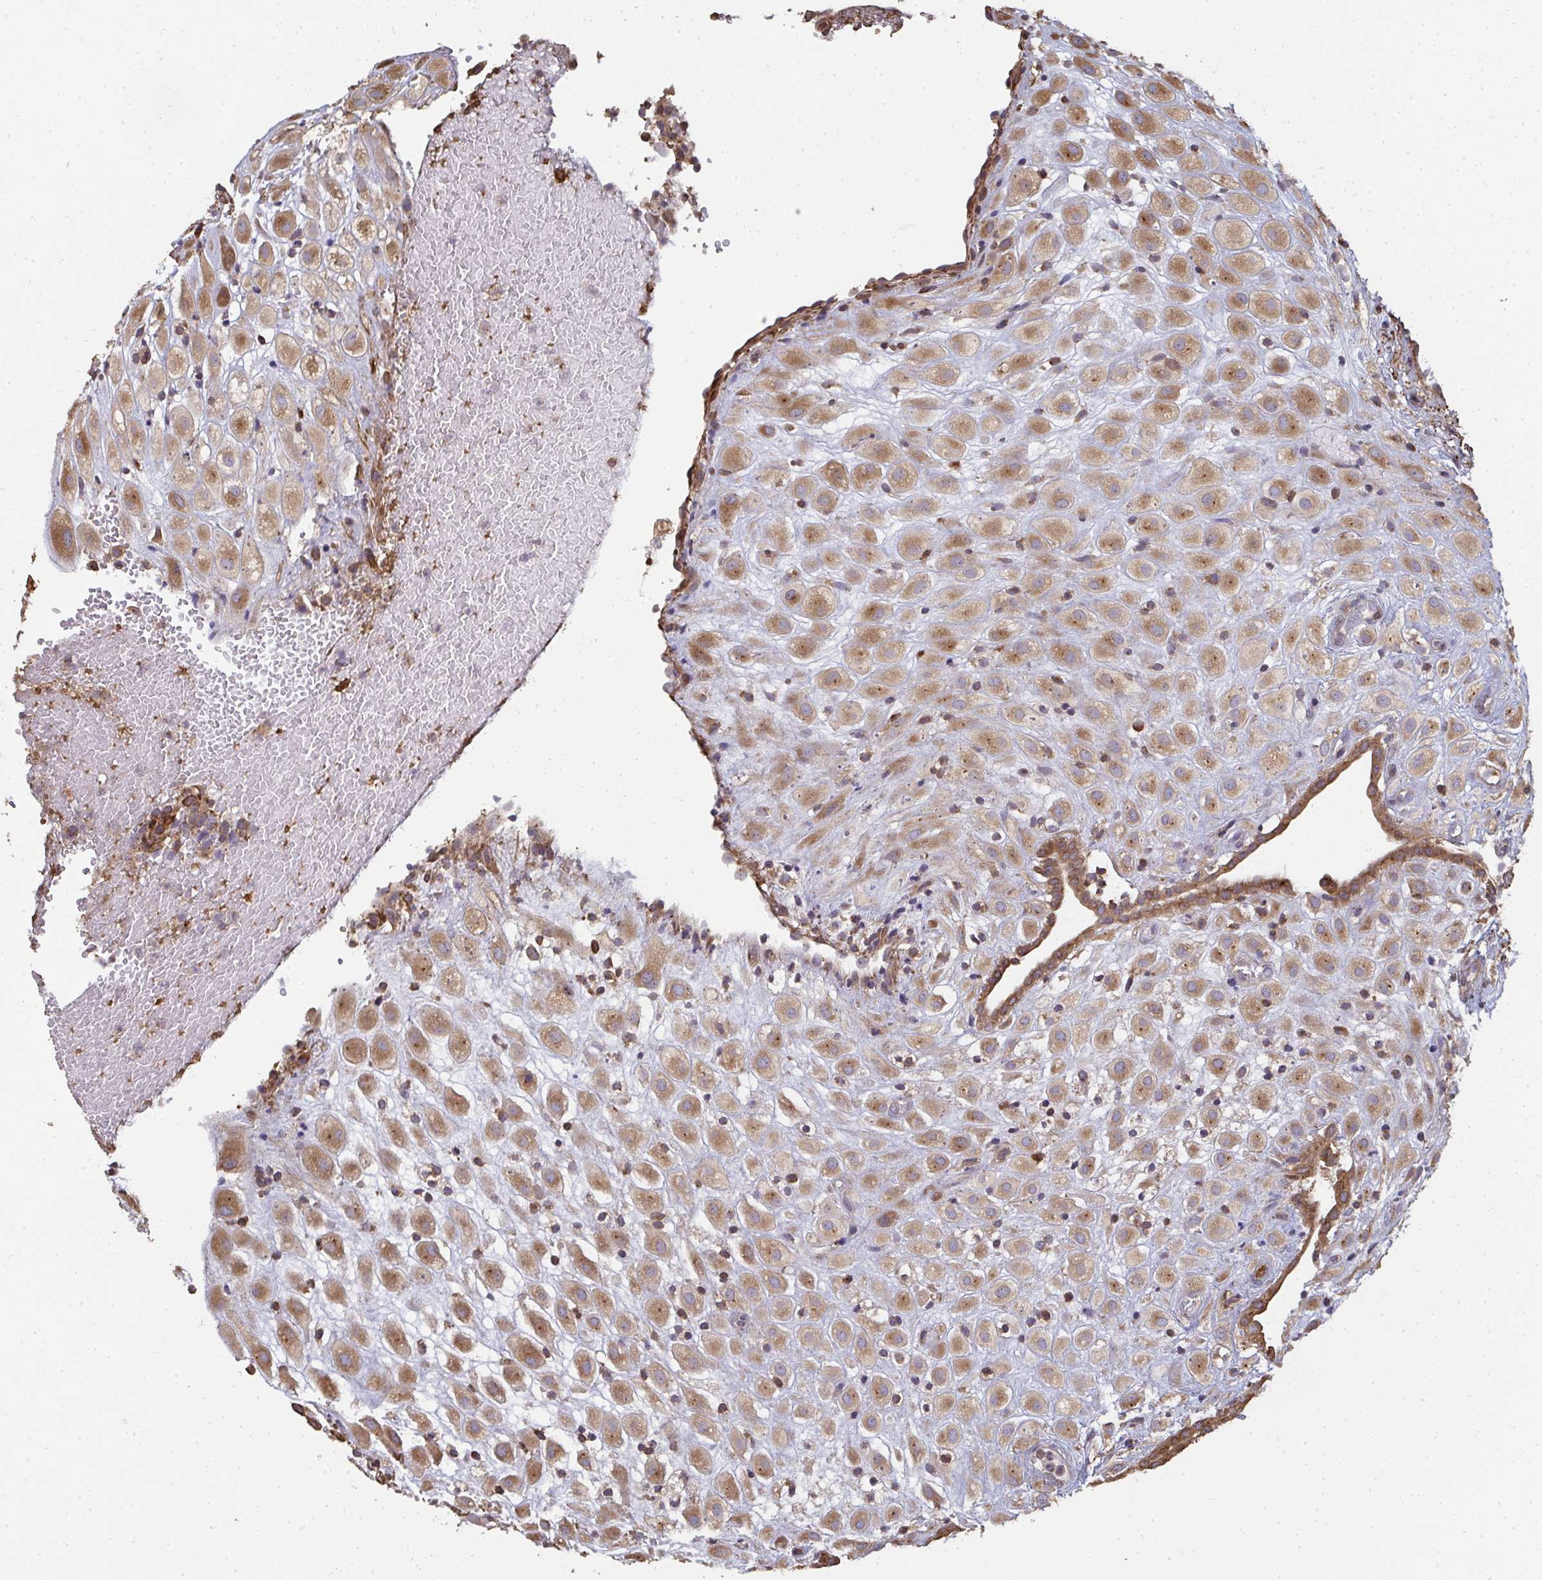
{"staining": {"intensity": "moderate", "quantity": ">75%", "location": "cytoplasmic/membranous"}, "tissue": "placenta", "cell_type": "Decidual cells", "image_type": "normal", "snomed": [{"axis": "morphology", "description": "Normal tissue, NOS"}, {"axis": "topography", "description": "Placenta"}], "caption": "Placenta stained with DAB immunohistochemistry shows medium levels of moderate cytoplasmic/membranous positivity in approximately >75% of decidual cells.", "gene": "ZFYVE28", "patient": {"sex": "female", "age": 24}}